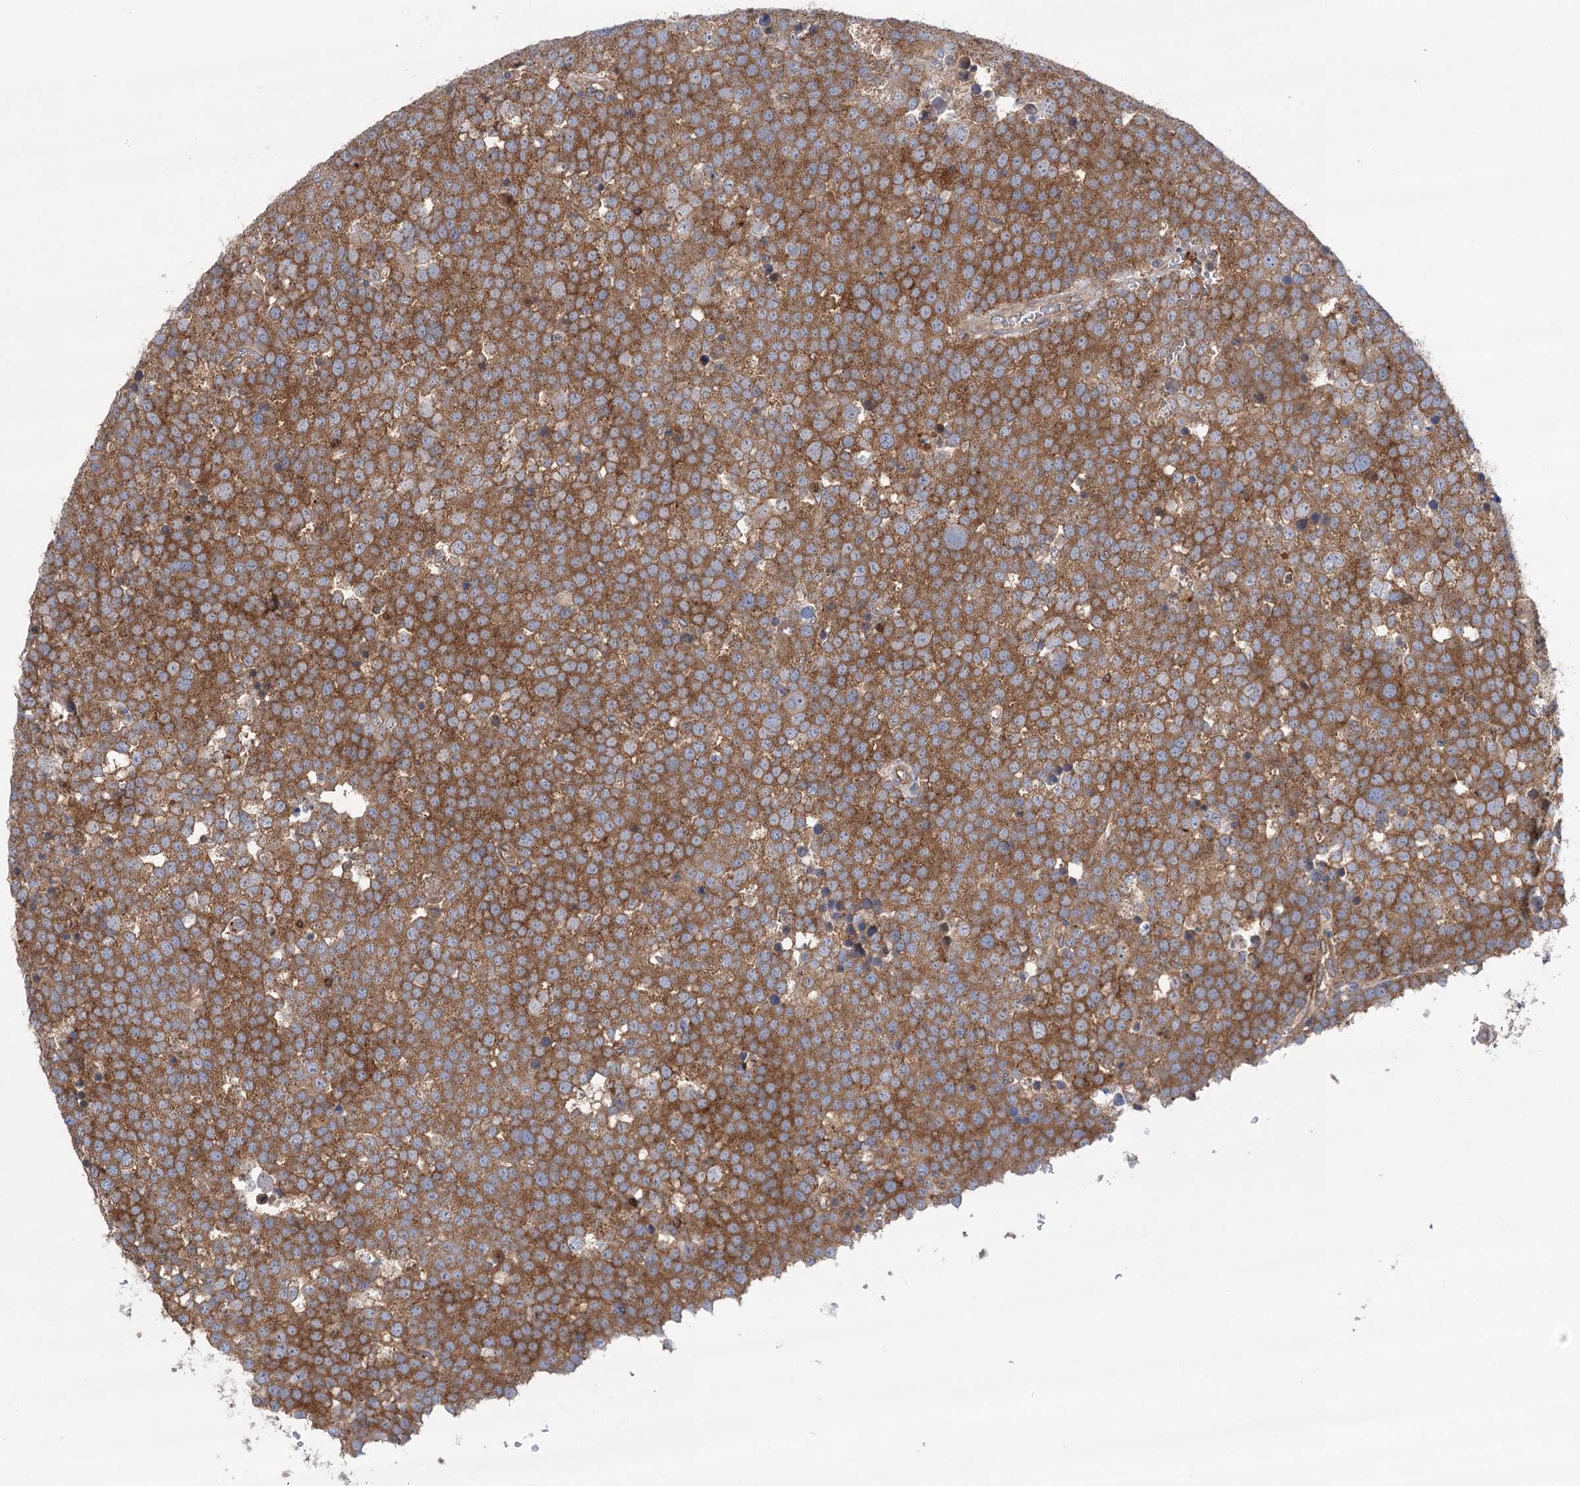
{"staining": {"intensity": "strong", "quantity": ">75%", "location": "cytoplasmic/membranous"}, "tissue": "testis cancer", "cell_type": "Tumor cells", "image_type": "cancer", "snomed": [{"axis": "morphology", "description": "Seminoma, NOS"}, {"axis": "topography", "description": "Testis"}], "caption": "Immunohistochemical staining of human seminoma (testis) reveals high levels of strong cytoplasmic/membranous protein expression in about >75% of tumor cells.", "gene": "VPS37B", "patient": {"sex": "male", "age": 71}}